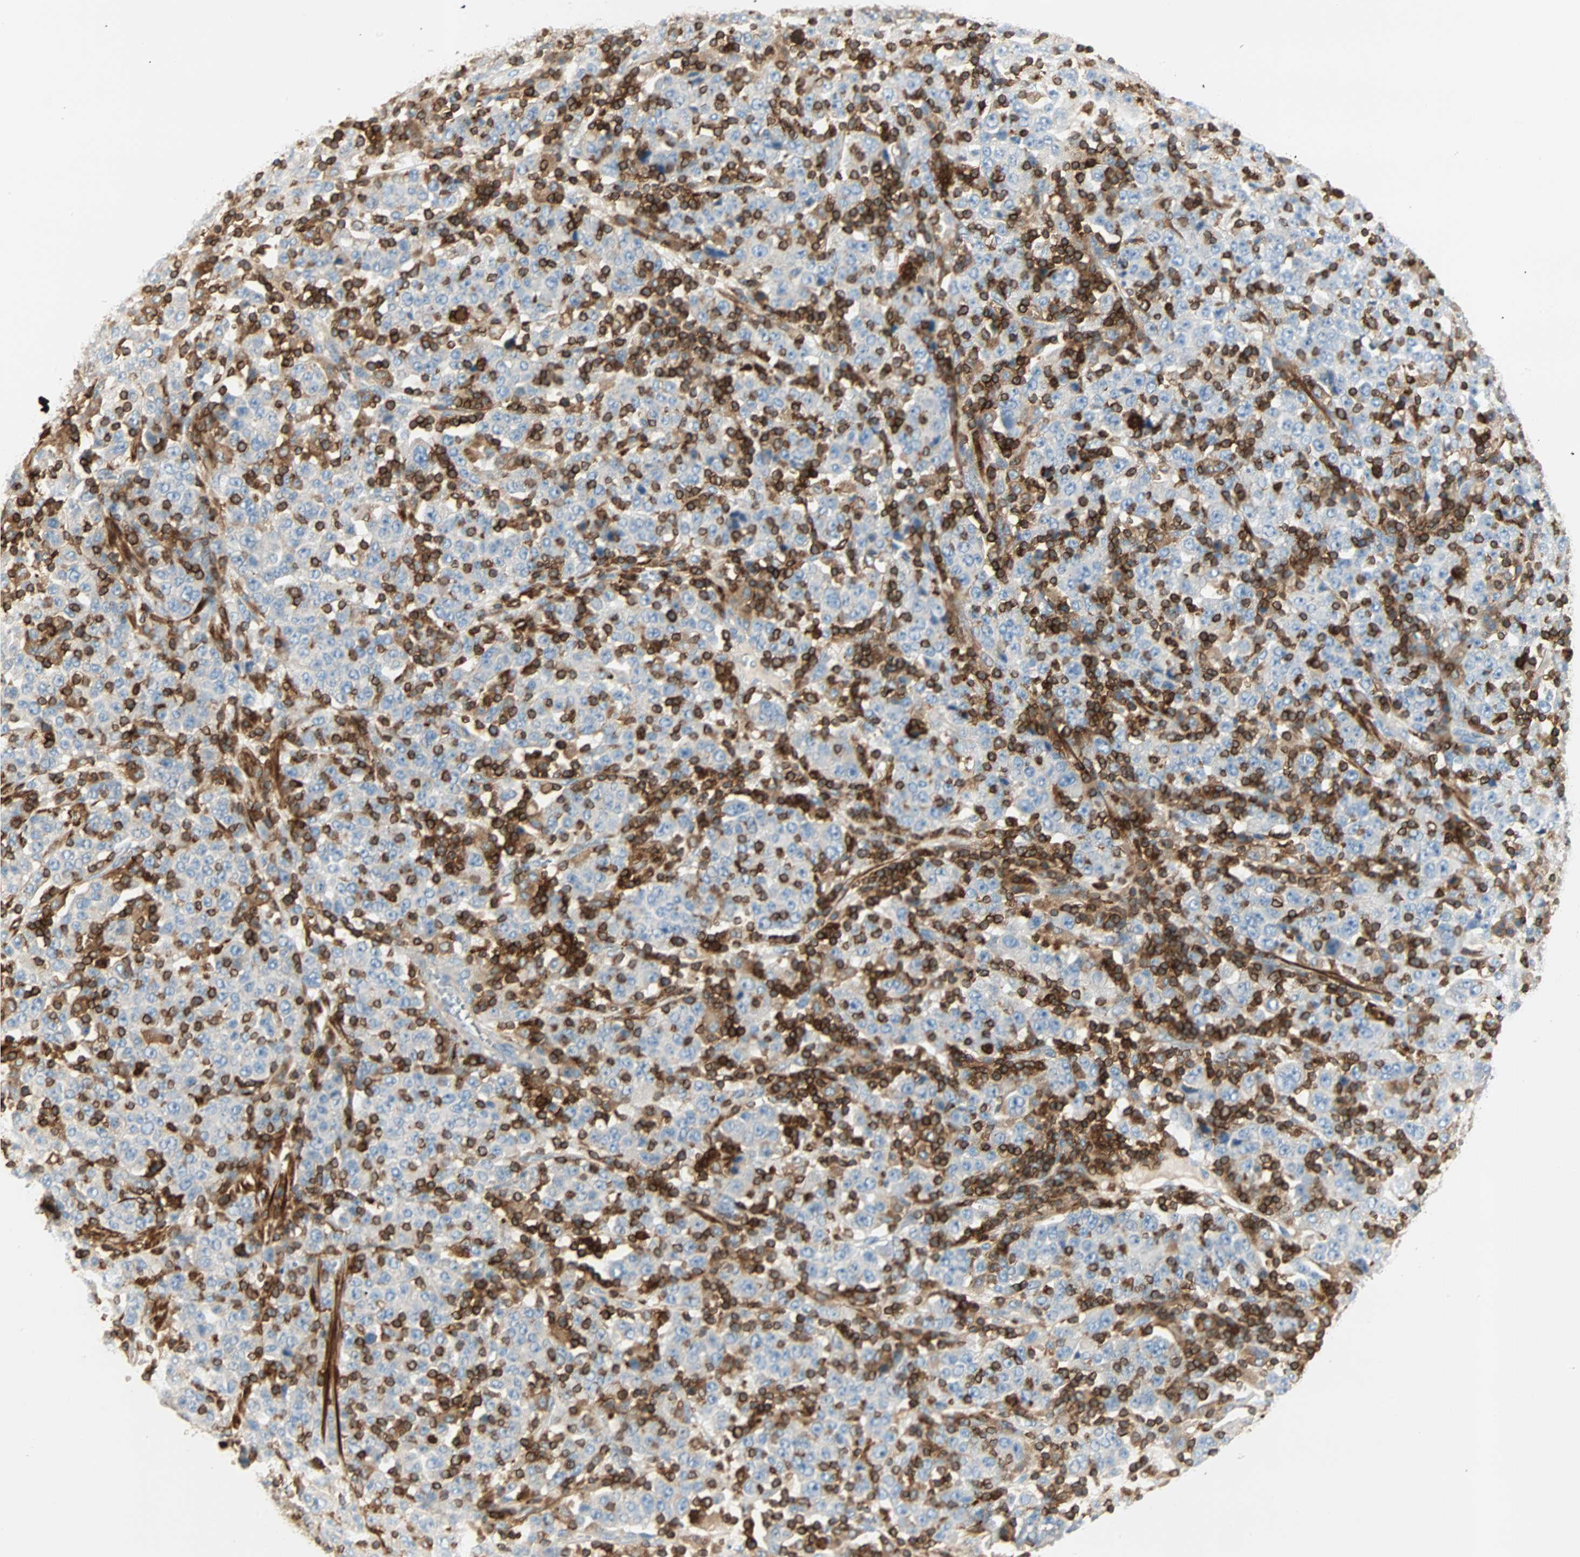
{"staining": {"intensity": "negative", "quantity": "none", "location": "none"}, "tissue": "stomach cancer", "cell_type": "Tumor cells", "image_type": "cancer", "snomed": [{"axis": "morphology", "description": "Normal tissue, NOS"}, {"axis": "morphology", "description": "Adenocarcinoma, NOS"}, {"axis": "topography", "description": "Stomach, upper"}, {"axis": "topography", "description": "Stomach"}], "caption": "Adenocarcinoma (stomach) was stained to show a protein in brown. There is no significant expression in tumor cells.", "gene": "FMNL1", "patient": {"sex": "male", "age": 59}}